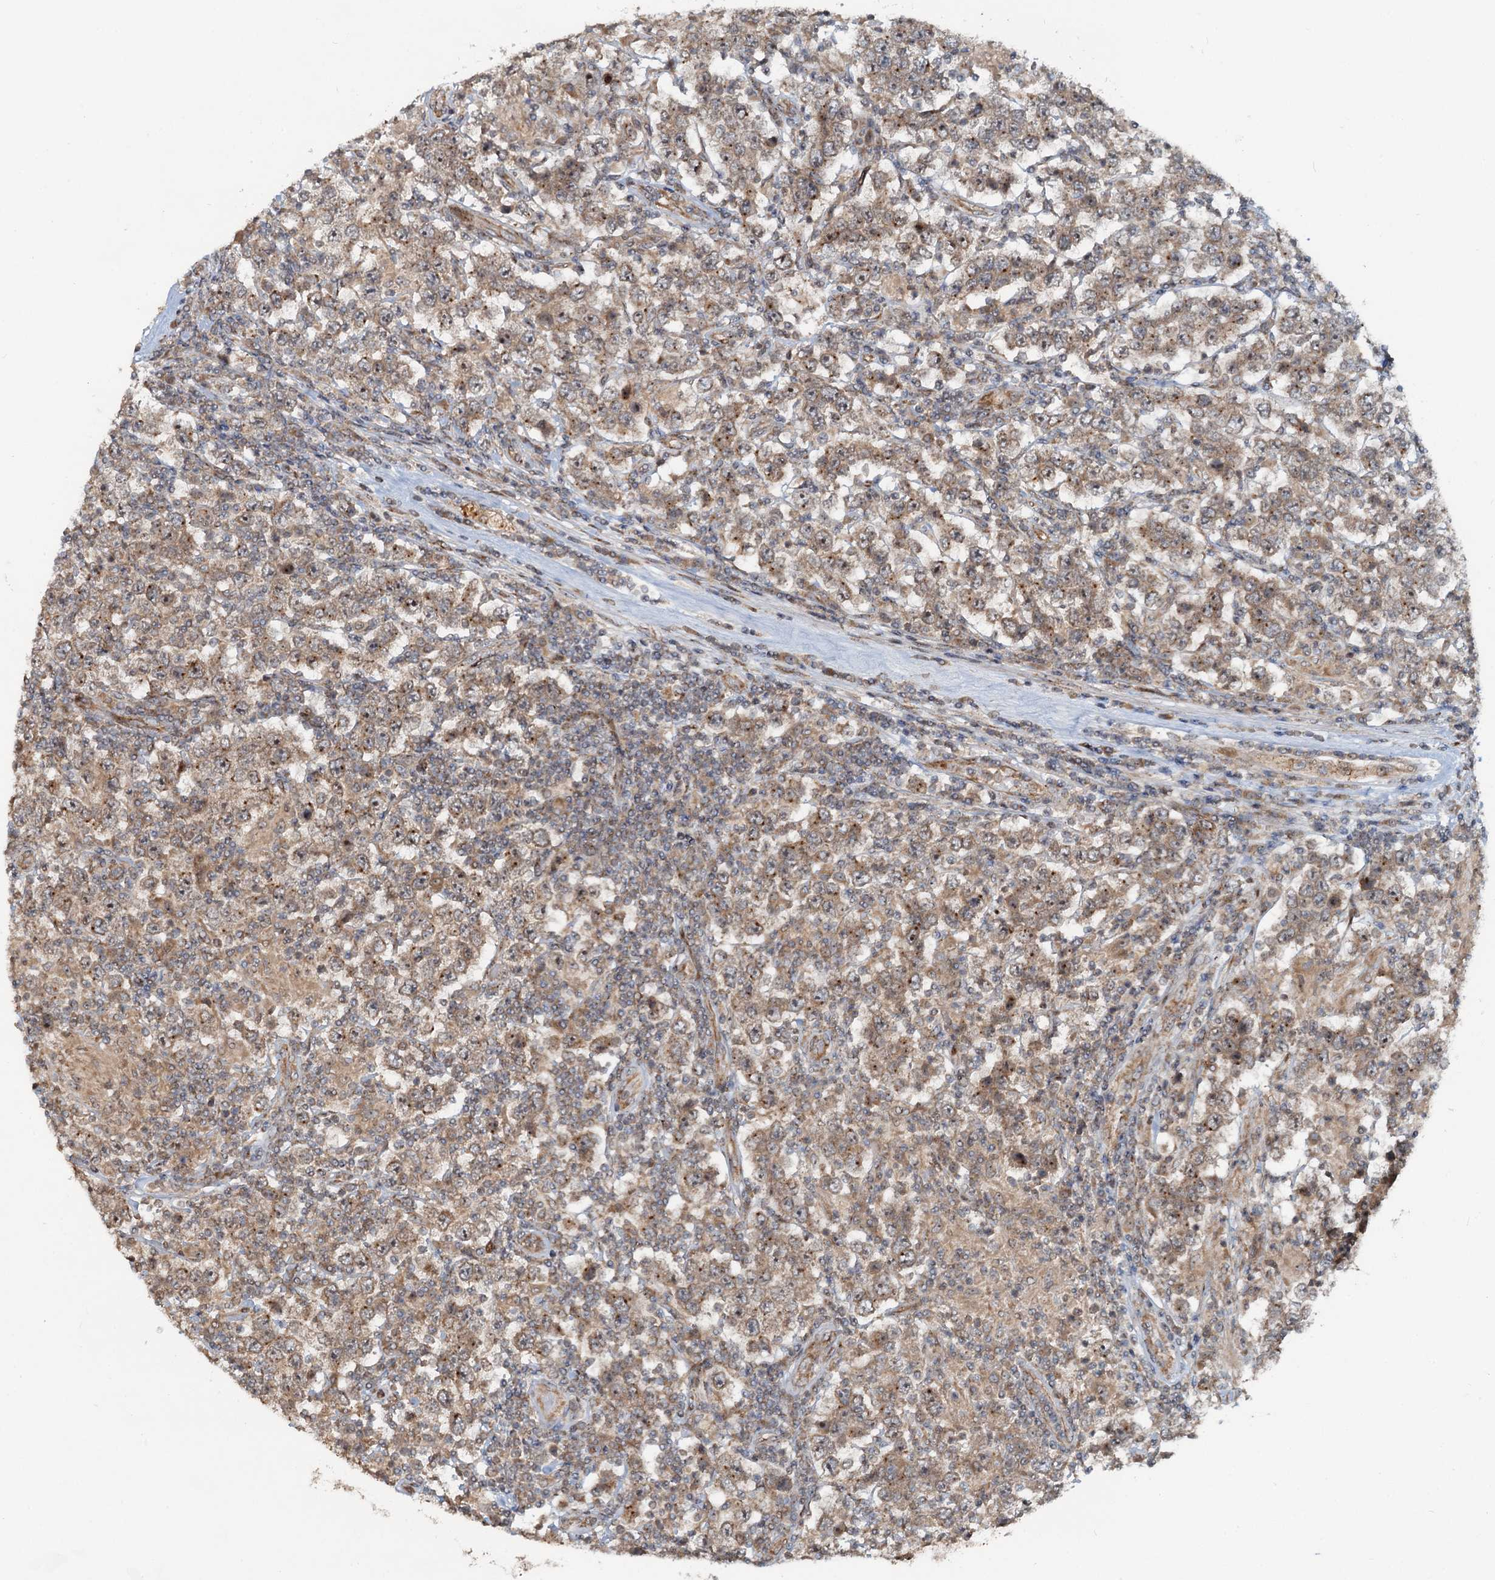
{"staining": {"intensity": "moderate", "quantity": ">75%", "location": "cytoplasmic/membranous"}, "tissue": "testis cancer", "cell_type": "Tumor cells", "image_type": "cancer", "snomed": [{"axis": "morphology", "description": "Normal tissue, NOS"}, {"axis": "morphology", "description": "Urothelial carcinoma, High grade"}, {"axis": "morphology", "description": "Seminoma, NOS"}, {"axis": "morphology", "description": "Carcinoma, Embryonal, NOS"}, {"axis": "topography", "description": "Urinary bladder"}, {"axis": "topography", "description": "Testis"}], "caption": "Immunohistochemical staining of human embryonal carcinoma (testis) displays medium levels of moderate cytoplasmic/membranous positivity in approximately >75% of tumor cells.", "gene": "CEP68", "patient": {"sex": "male", "age": 41}}